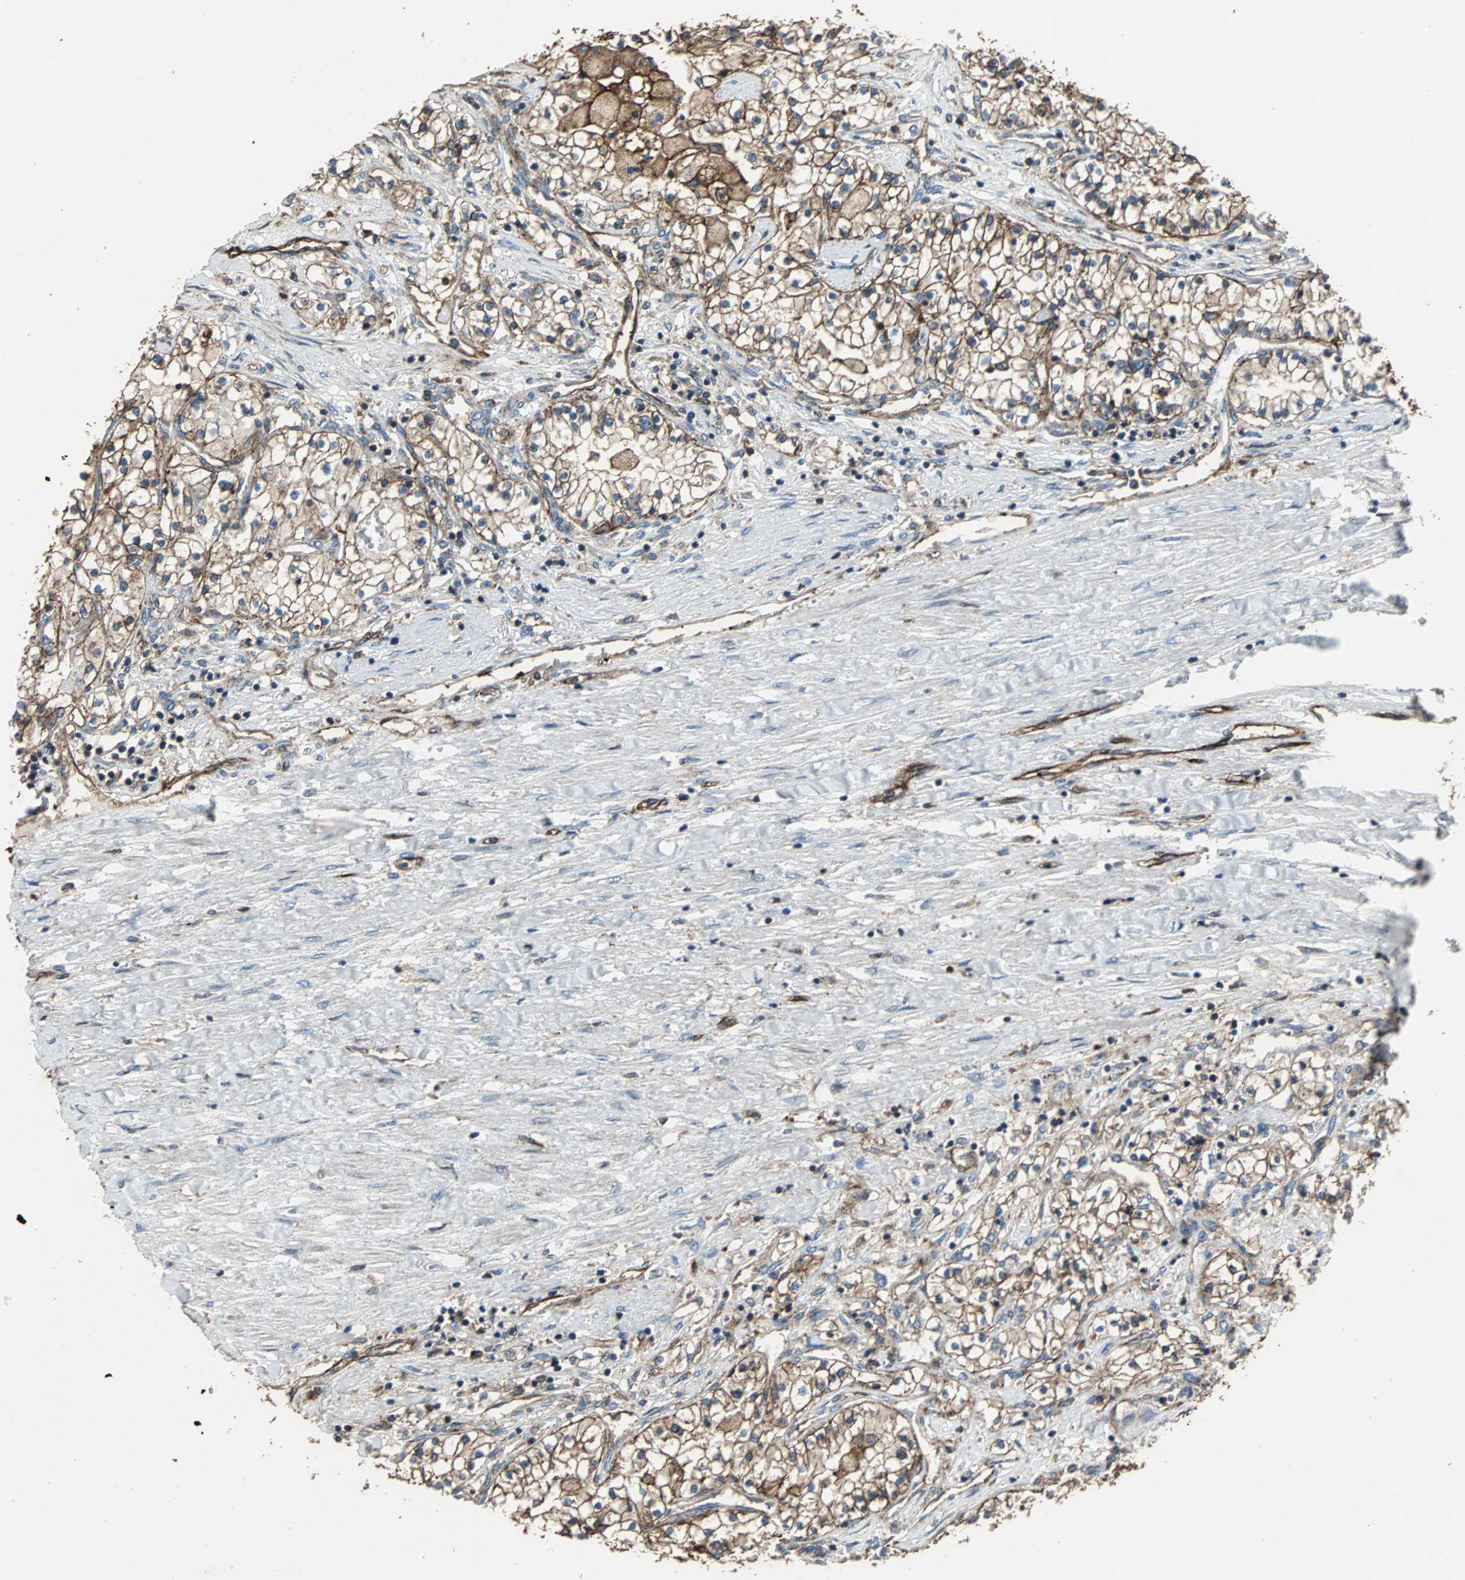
{"staining": {"intensity": "moderate", "quantity": ">75%", "location": "cytoplasmic/membranous"}, "tissue": "renal cancer", "cell_type": "Tumor cells", "image_type": "cancer", "snomed": [{"axis": "morphology", "description": "Adenocarcinoma, NOS"}, {"axis": "topography", "description": "Kidney"}], "caption": "Renal adenocarcinoma stained with a protein marker shows moderate staining in tumor cells.", "gene": "F11R", "patient": {"sex": "male", "age": 68}}